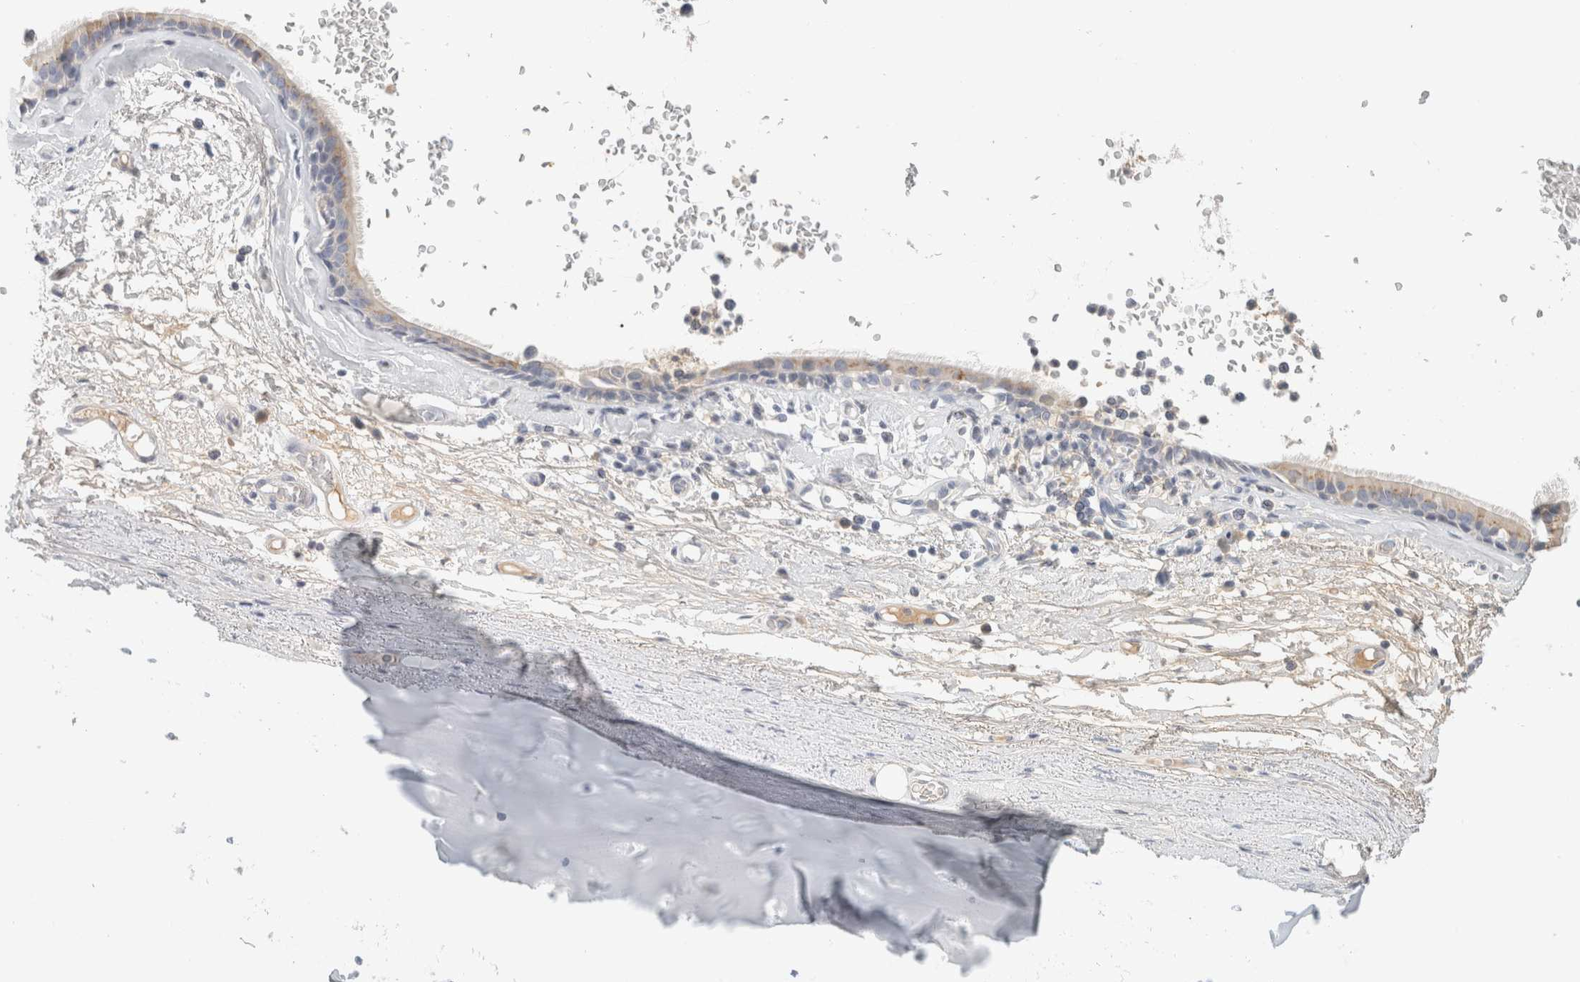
{"staining": {"intensity": "negative", "quantity": "none", "location": "none"}, "tissue": "adipose tissue", "cell_type": "Adipocytes", "image_type": "normal", "snomed": [{"axis": "morphology", "description": "Normal tissue, NOS"}, {"axis": "topography", "description": "Cartilage tissue"}], "caption": "The IHC image has no significant positivity in adipocytes of adipose tissue.", "gene": "STK31", "patient": {"sex": "female", "age": 63}}